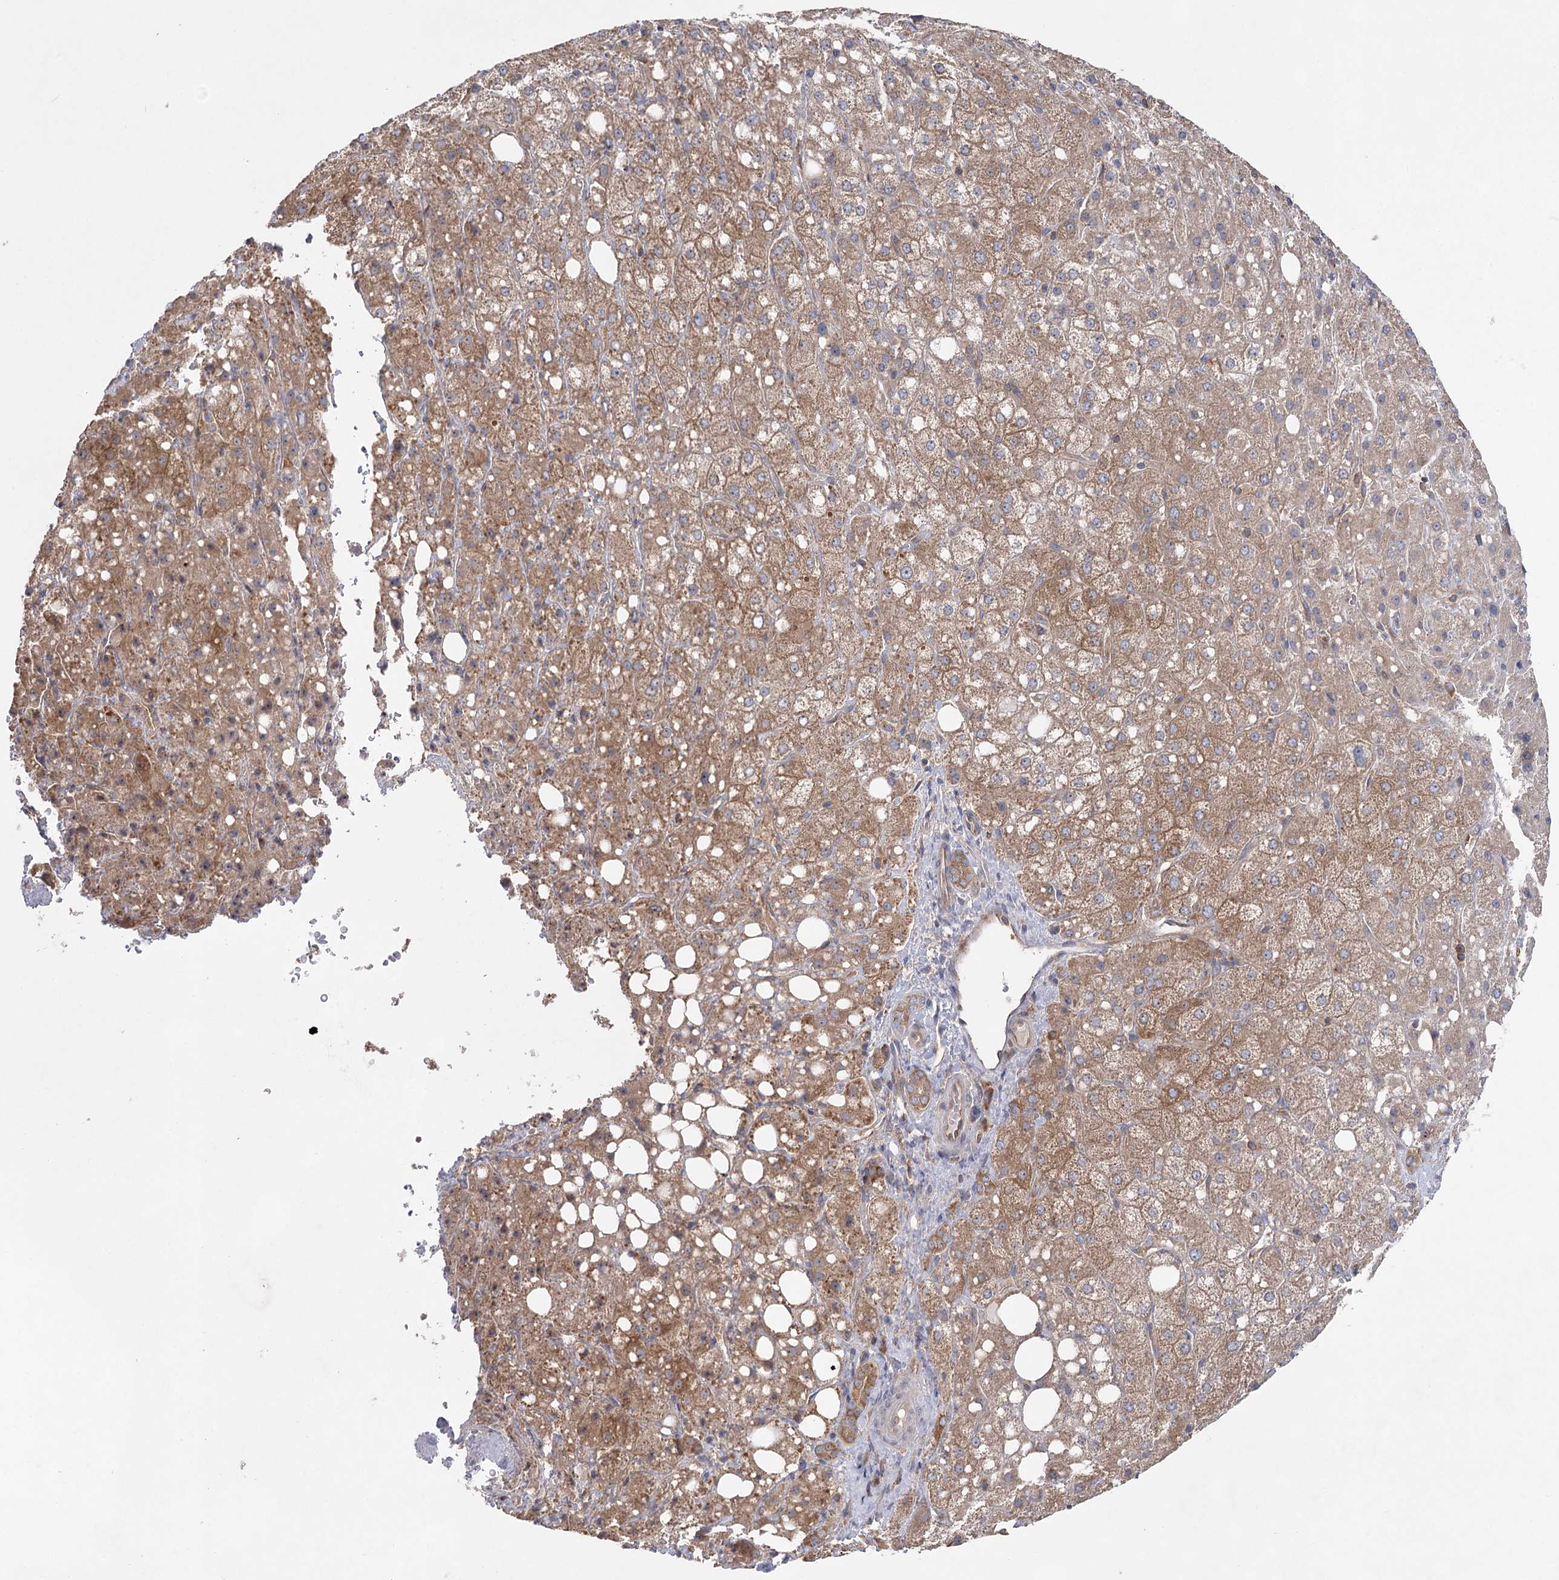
{"staining": {"intensity": "moderate", "quantity": ">75%", "location": "cytoplasmic/membranous"}, "tissue": "liver cancer", "cell_type": "Tumor cells", "image_type": "cancer", "snomed": [{"axis": "morphology", "description": "Carcinoma, Hepatocellular, NOS"}, {"axis": "topography", "description": "Liver"}], "caption": "Liver cancer stained for a protein displays moderate cytoplasmic/membranous positivity in tumor cells.", "gene": "EIF3A", "patient": {"sex": "male", "age": 80}}